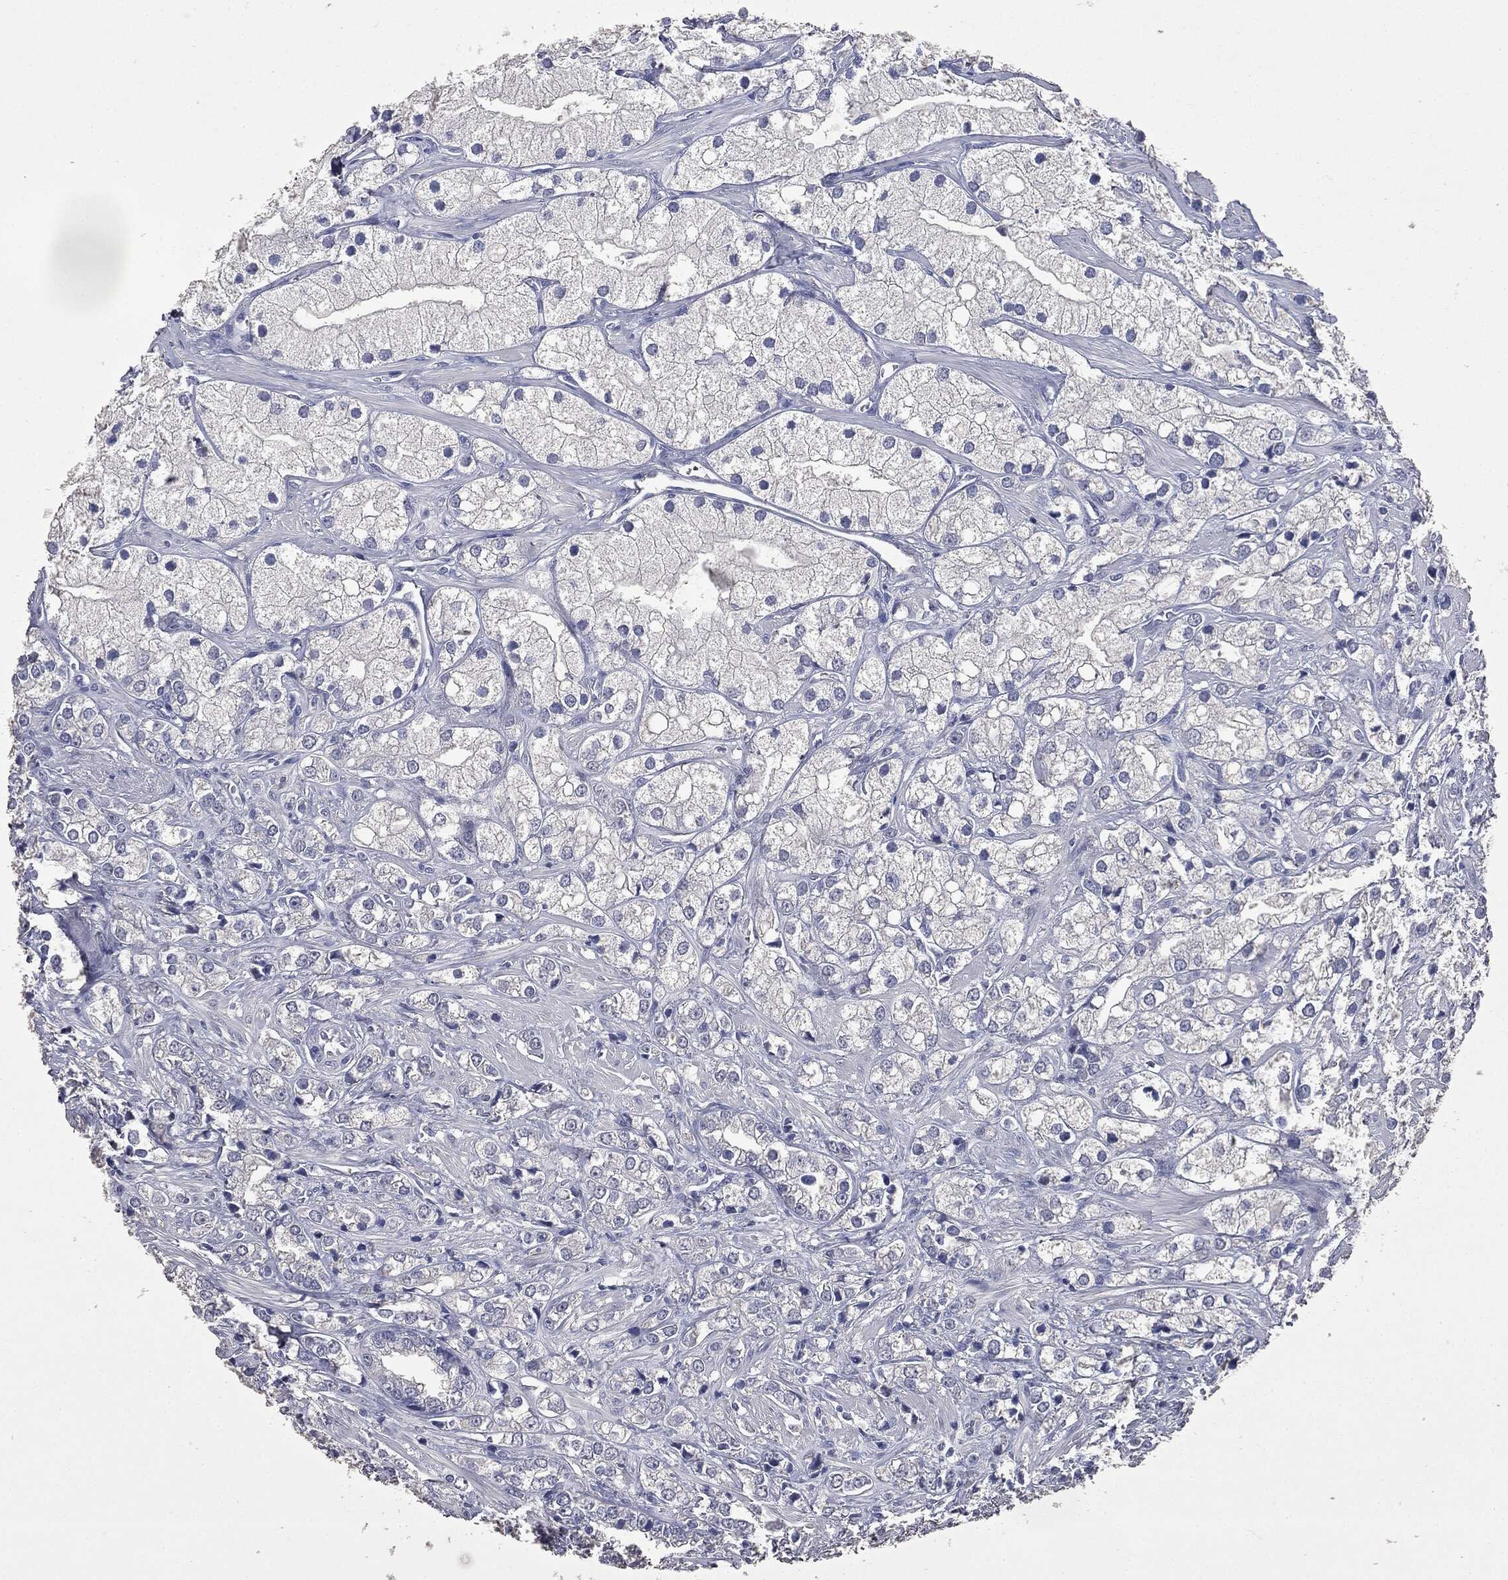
{"staining": {"intensity": "negative", "quantity": "none", "location": "none"}, "tissue": "prostate cancer", "cell_type": "Tumor cells", "image_type": "cancer", "snomed": [{"axis": "morphology", "description": "Adenocarcinoma, NOS"}, {"axis": "topography", "description": "Prostate and seminal vesicle, NOS"}, {"axis": "topography", "description": "Prostate"}], "caption": "A high-resolution micrograph shows IHC staining of prostate cancer, which shows no significant expression in tumor cells.", "gene": "ATP2A1", "patient": {"sex": "male", "age": 79}}